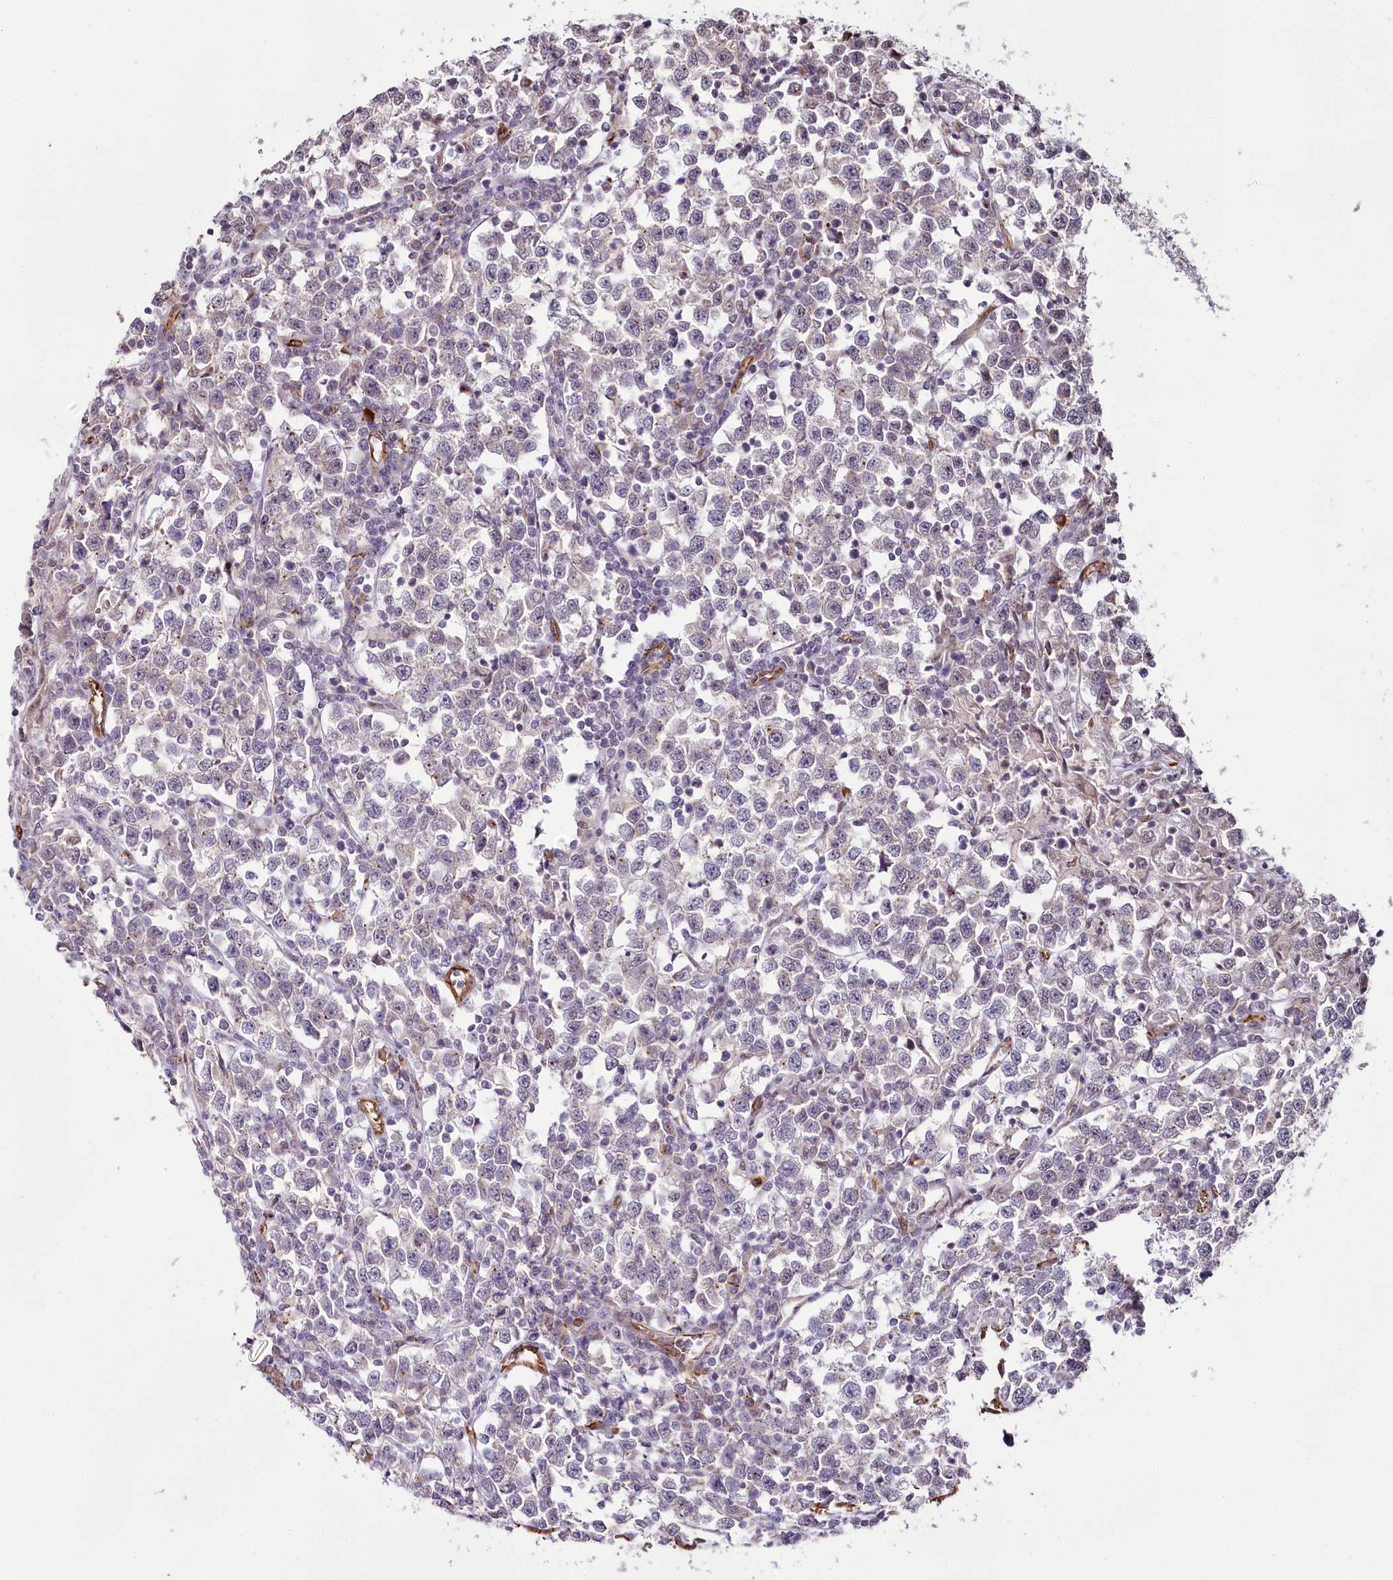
{"staining": {"intensity": "negative", "quantity": "none", "location": "none"}, "tissue": "testis cancer", "cell_type": "Tumor cells", "image_type": "cancer", "snomed": [{"axis": "morphology", "description": "Normal tissue, NOS"}, {"axis": "morphology", "description": "Seminoma, NOS"}, {"axis": "topography", "description": "Testis"}], "caption": "DAB immunohistochemical staining of human testis cancer shows no significant staining in tumor cells. (DAB (3,3'-diaminobenzidine) immunohistochemistry (IHC) visualized using brightfield microscopy, high magnification).", "gene": "ALKBH8", "patient": {"sex": "male", "age": 43}}